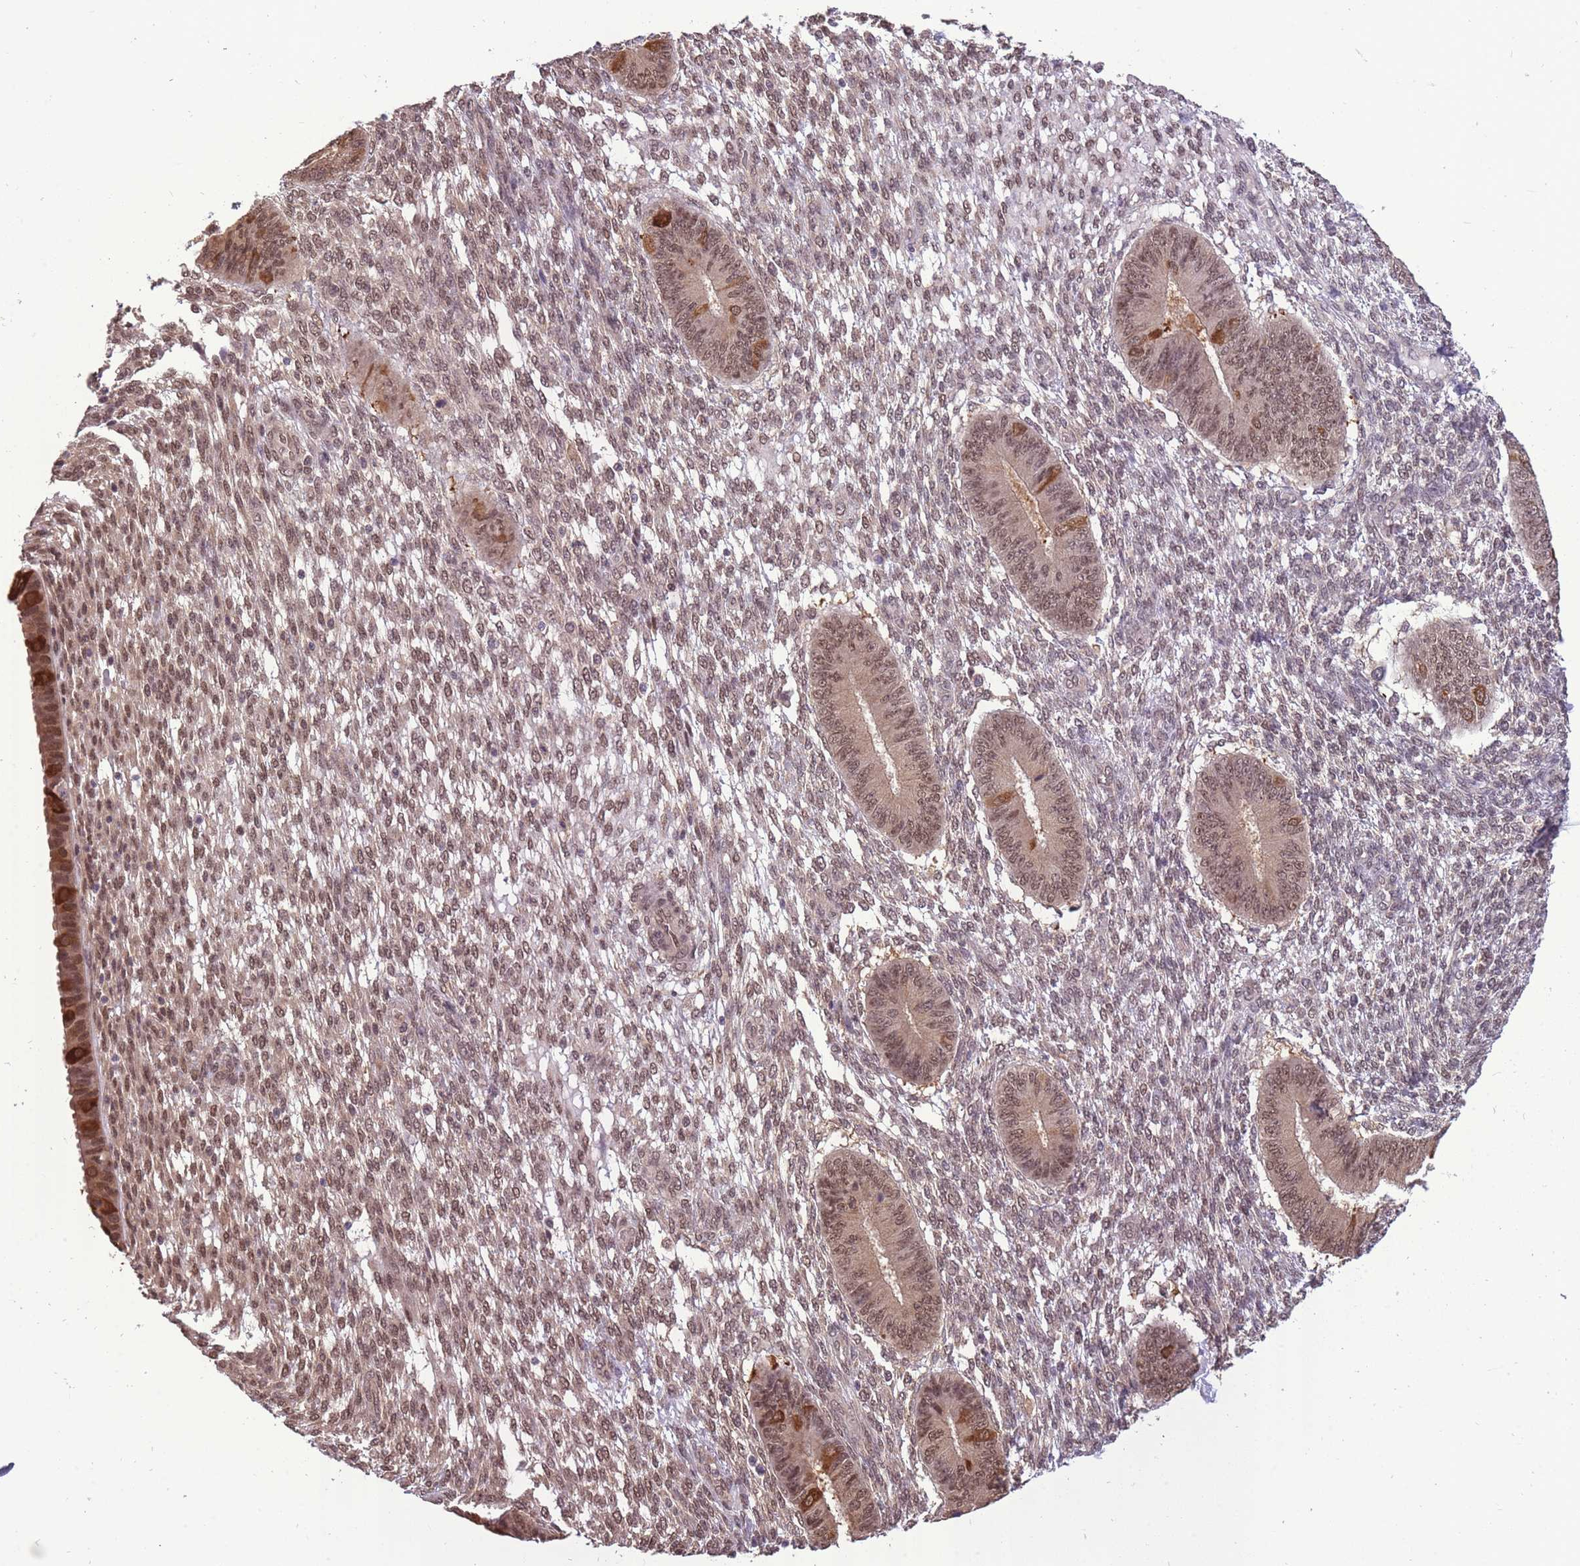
{"staining": {"intensity": "moderate", "quantity": "25%-75%", "location": "nuclear"}, "tissue": "endometrium", "cell_type": "Cells in endometrial stroma", "image_type": "normal", "snomed": [{"axis": "morphology", "description": "Normal tissue, NOS"}, {"axis": "topography", "description": "Endometrium"}], "caption": "Approximately 25%-75% of cells in endometrial stroma in normal human endometrium show moderate nuclear protein positivity as visualized by brown immunohistochemical staining.", "gene": "CDIP1", "patient": {"sex": "female", "age": 49}}